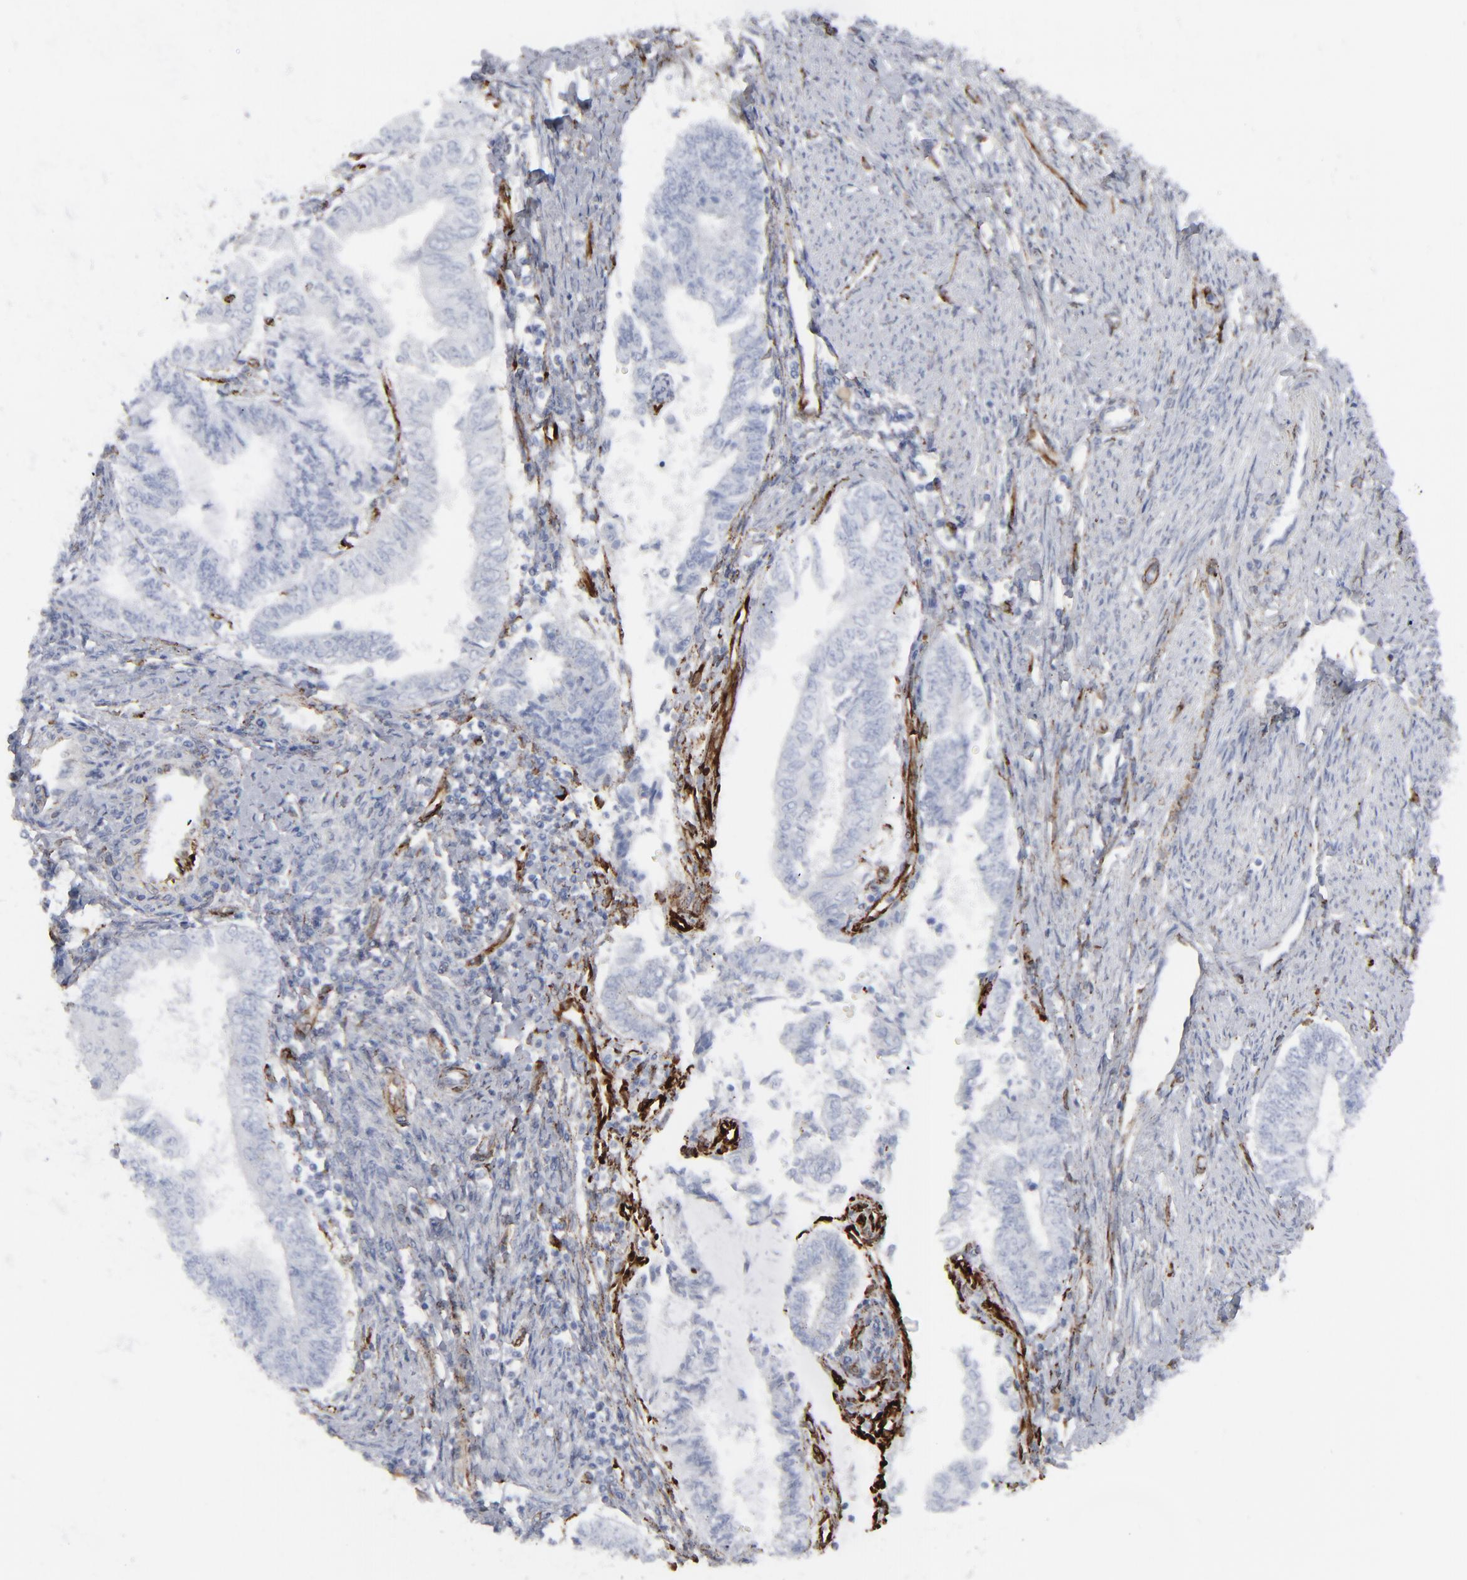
{"staining": {"intensity": "negative", "quantity": "none", "location": "none"}, "tissue": "endometrial cancer", "cell_type": "Tumor cells", "image_type": "cancer", "snomed": [{"axis": "morphology", "description": "Adenocarcinoma, NOS"}, {"axis": "topography", "description": "Endometrium"}], "caption": "A photomicrograph of human endometrial adenocarcinoma is negative for staining in tumor cells.", "gene": "SPARC", "patient": {"sex": "female", "age": 66}}